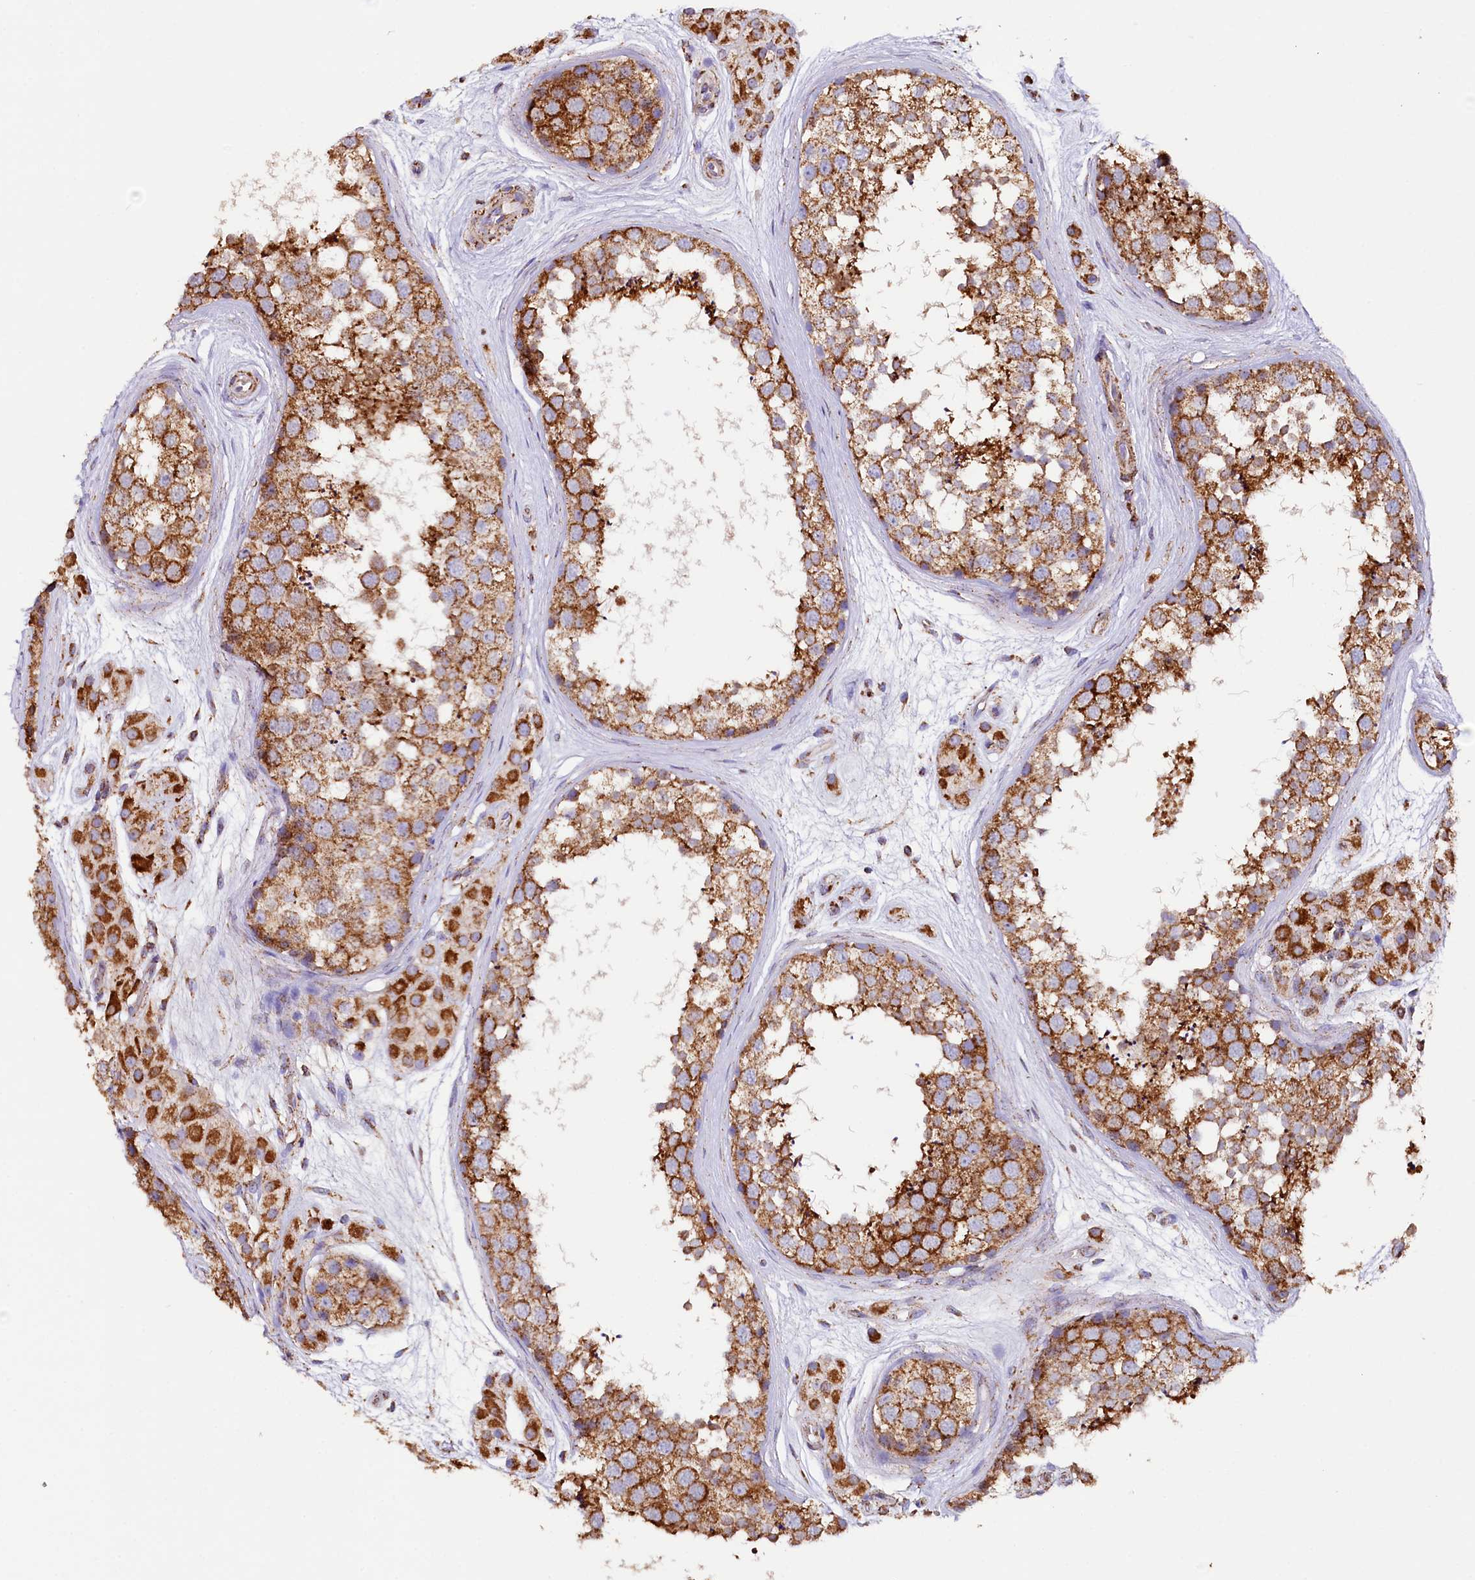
{"staining": {"intensity": "strong", "quantity": ">75%", "location": "cytoplasmic/membranous"}, "tissue": "testis", "cell_type": "Cells in seminiferous ducts", "image_type": "normal", "snomed": [{"axis": "morphology", "description": "Normal tissue, NOS"}, {"axis": "topography", "description": "Testis"}], "caption": "Normal testis exhibits strong cytoplasmic/membranous expression in about >75% of cells in seminiferous ducts.", "gene": "APLP2", "patient": {"sex": "male", "age": 56}}